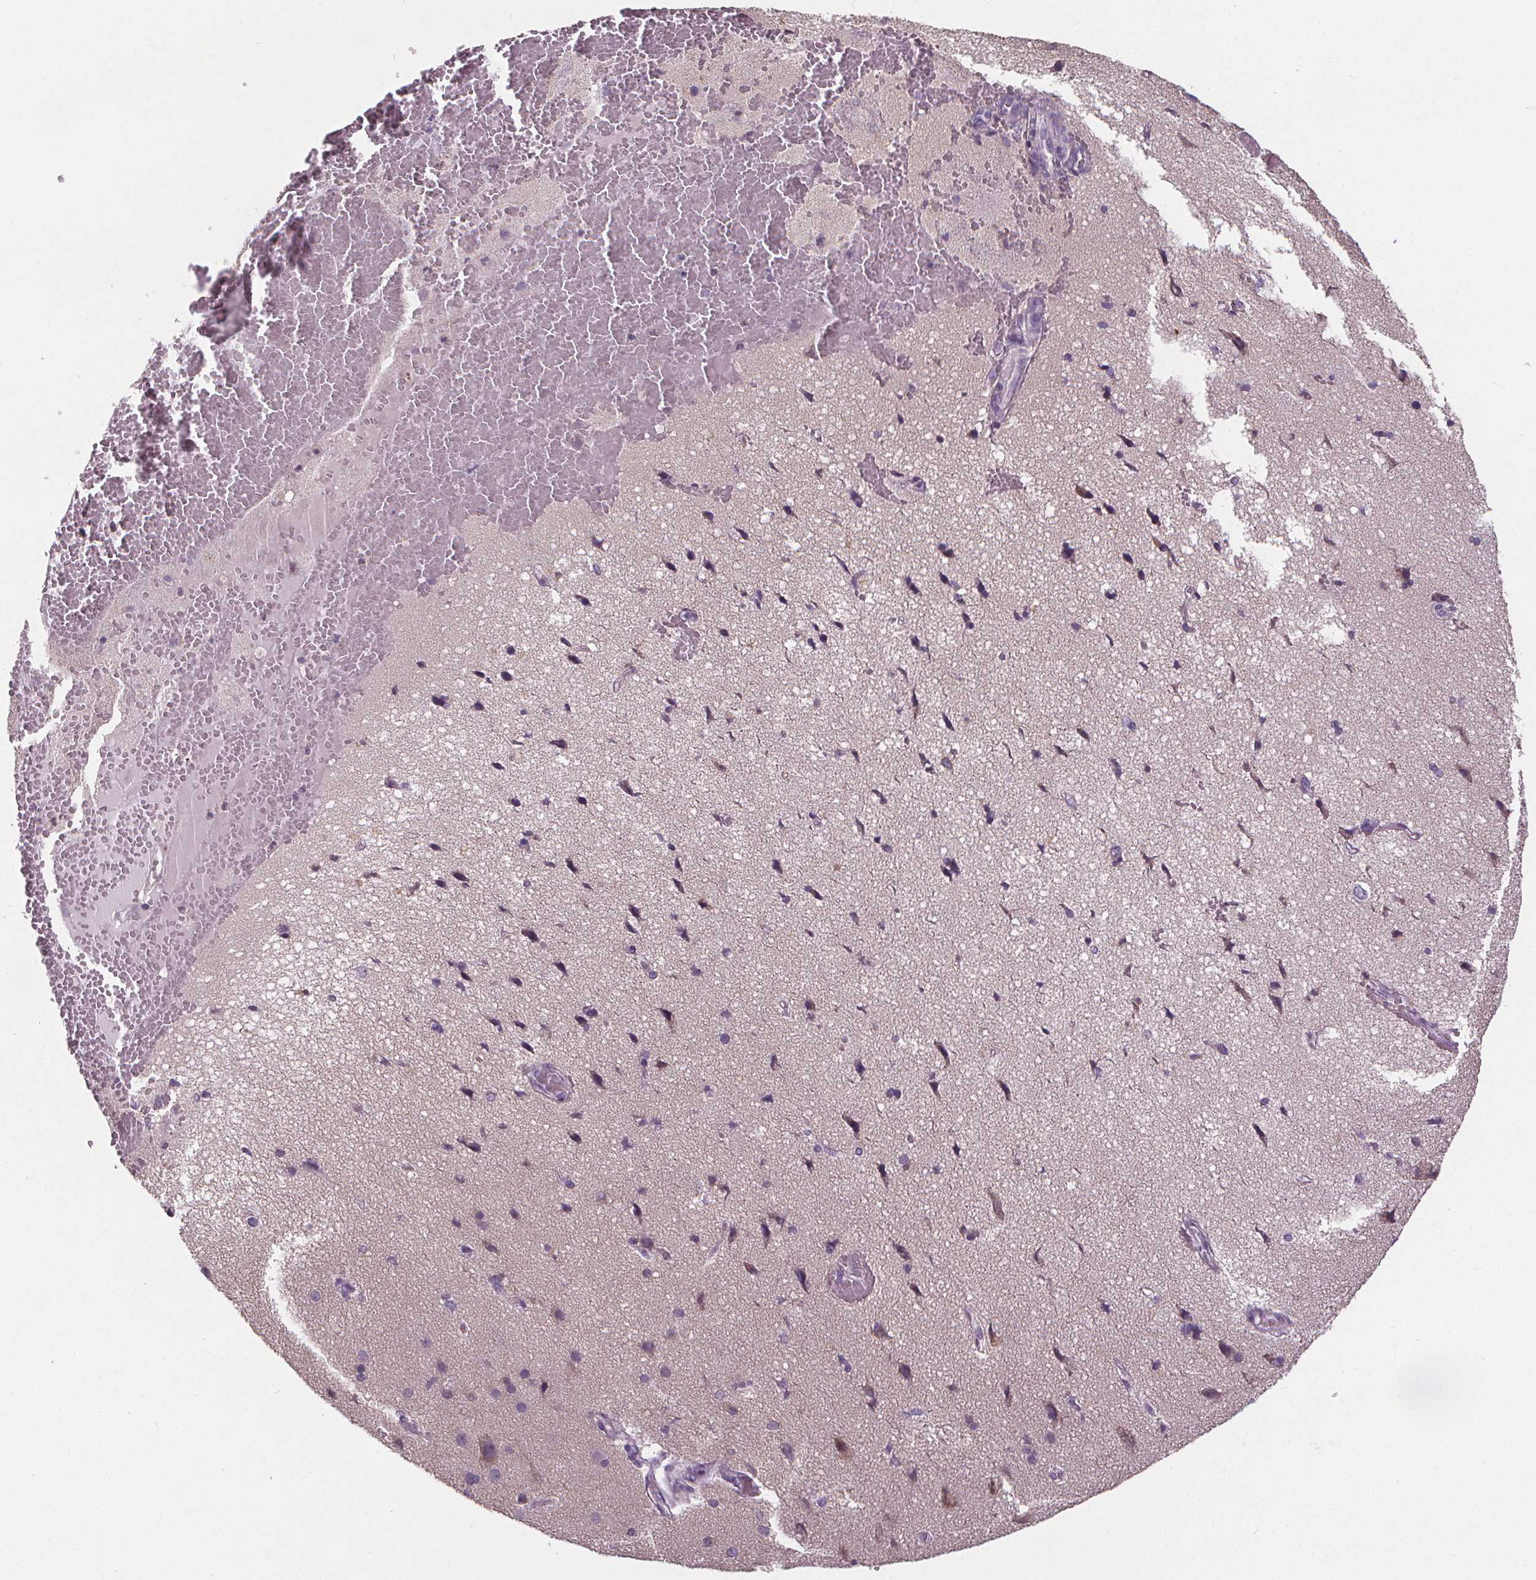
{"staining": {"intensity": "negative", "quantity": "none", "location": "none"}, "tissue": "cerebral cortex", "cell_type": "Endothelial cells", "image_type": "normal", "snomed": [{"axis": "morphology", "description": "Normal tissue, NOS"}, {"axis": "morphology", "description": "Glioma, malignant, High grade"}, {"axis": "topography", "description": "Cerebral cortex"}], "caption": "Immunohistochemical staining of benign human cerebral cortex shows no significant staining in endothelial cells. Brightfield microscopy of immunohistochemistry (IHC) stained with DAB (3,3'-diaminobenzidine) (brown) and hematoxylin (blue), captured at high magnification.", "gene": "ATP6V1D", "patient": {"sex": "male", "age": 71}}